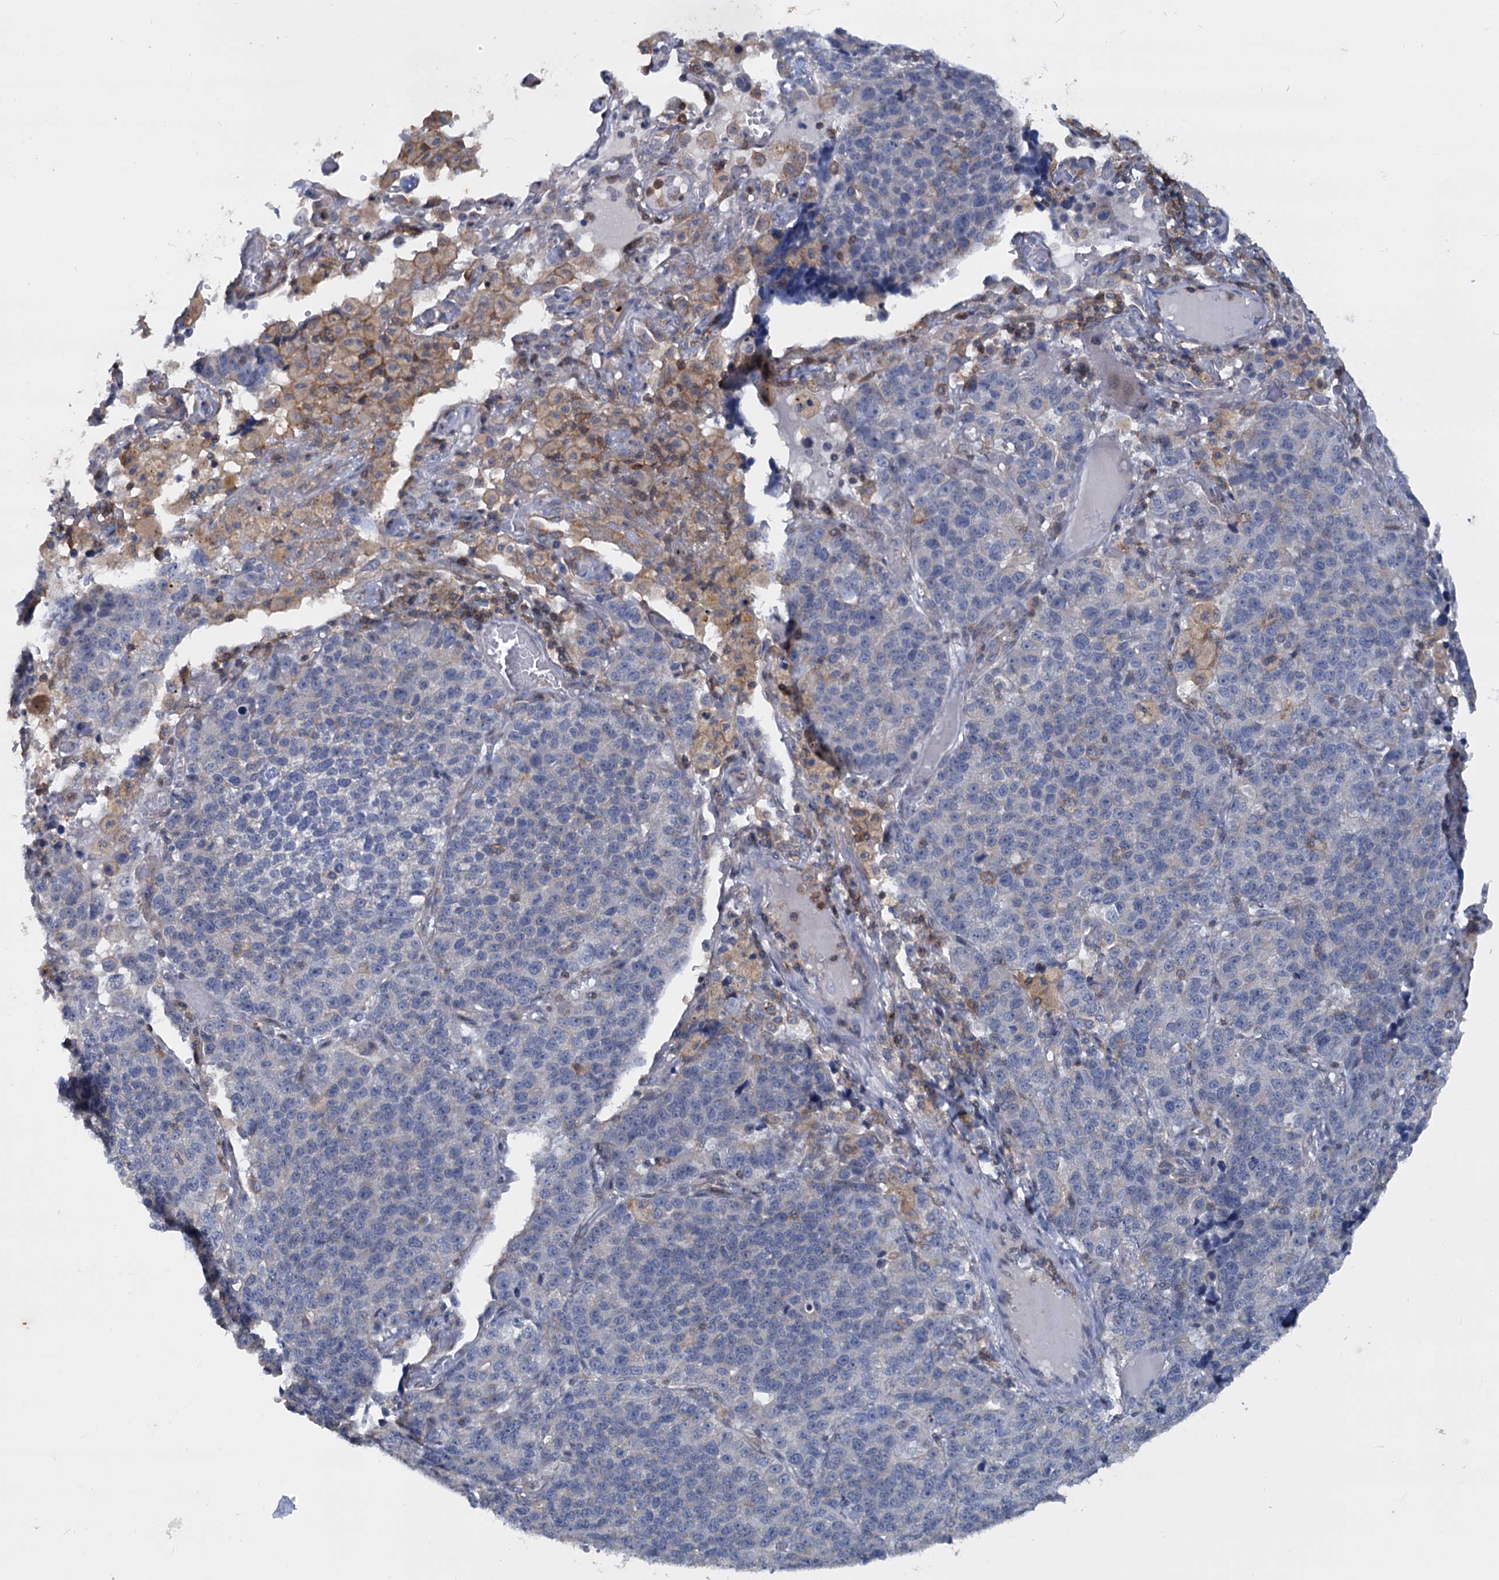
{"staining": {"intensity": "negative", "quantity": "none", "location": "none"}, "tissue": "lung cancer", "cell_type": "Tumor cells", "image_type": "cancer", "snomed": [{"axis": "morphology", "description": "Adenocarcinoma, NOS"}, {"axis": "topography", "description": "Lung"}], "caption": "This micrograph is of lung cancer stained with IHC to label a protein in brown with the nuclei are counter-stained blue. There is no expression in tumor cells.", "gene": "LRCH4", "patient": {"sex": "male", "age": 49}}